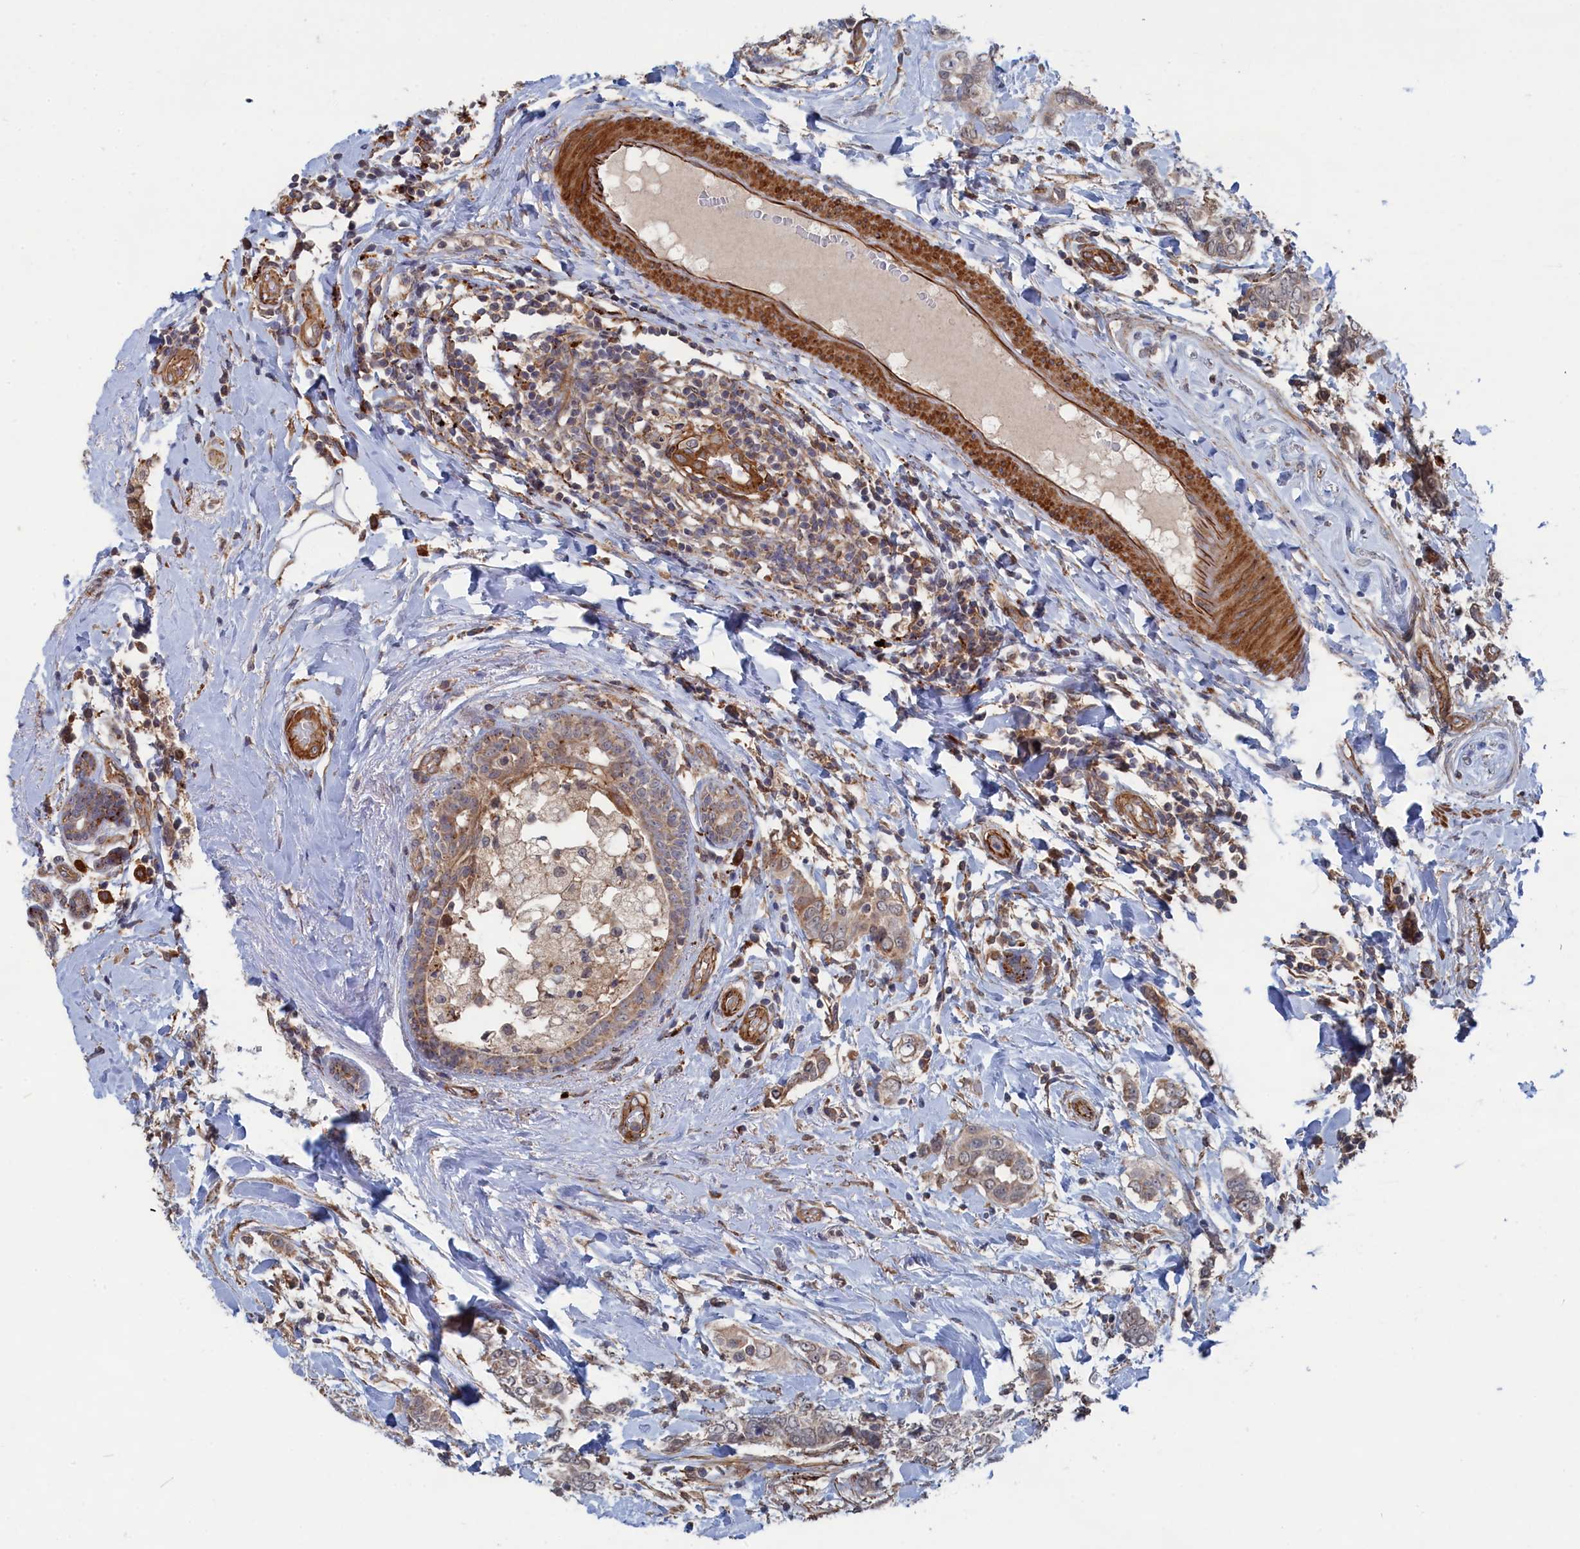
{"staining": {"intensity": "weak", "quantity": ">75%", "location": "cytoplasmic/membranous,nuclear"}, "tissue": "breast cancer", "cell_type": "Tumor cells", "image_type": "cancer", "snomed": [{"axis": "morphology", "description": "Lobular carcinoma"}, {"axis": "topography", "description": "Breast"}], "caption": "Immunohistochemical staining of breast cancer (lobular carcinoma) exhibits weak cytoplasmic/membranous and nuclear protein positivity in about >75% of tumor cells.", "gene": "FILIP1L", "patient": {"sex": "female", "age": 51}}